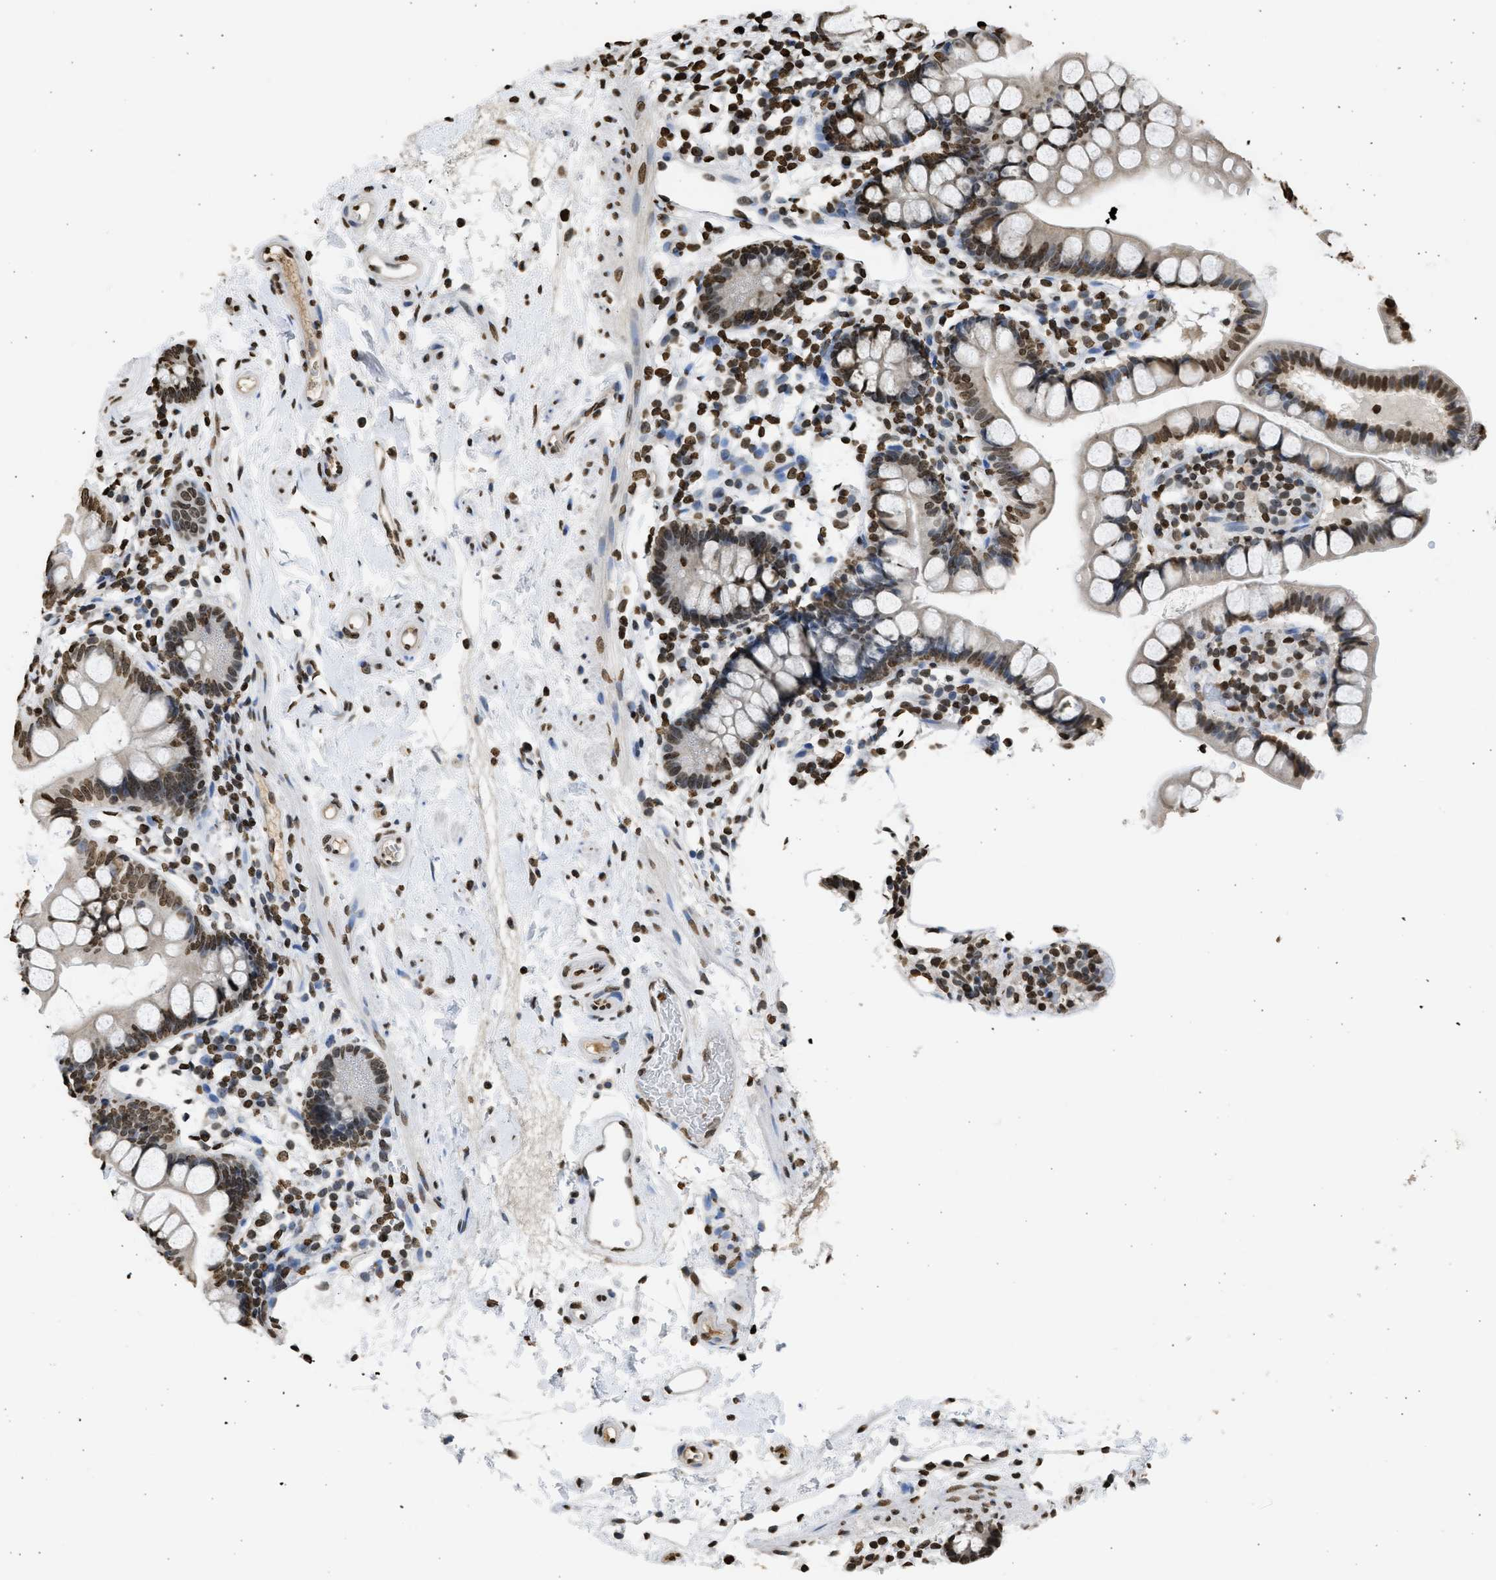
{"staining": {"intensity": "strong", "quantity": ">75%", "location": "nuclear"}, "tissue": "small intestine", "cell_type": "Glandular cells", "image_type": "normal", "snomed": [{"axis": "morphology", "description": "Normal tissue, NOS"}, {"axis": "topography", "description": "Small intestine"}], "caption": "Approximately >75% of glandular cells in unremarkable small intestine demonstrate strong nuclear protein staining as visualized by brown immunohistochemical staining.", "gene": "RRAGC", "patient": {"sex": "female", "age": 84}}